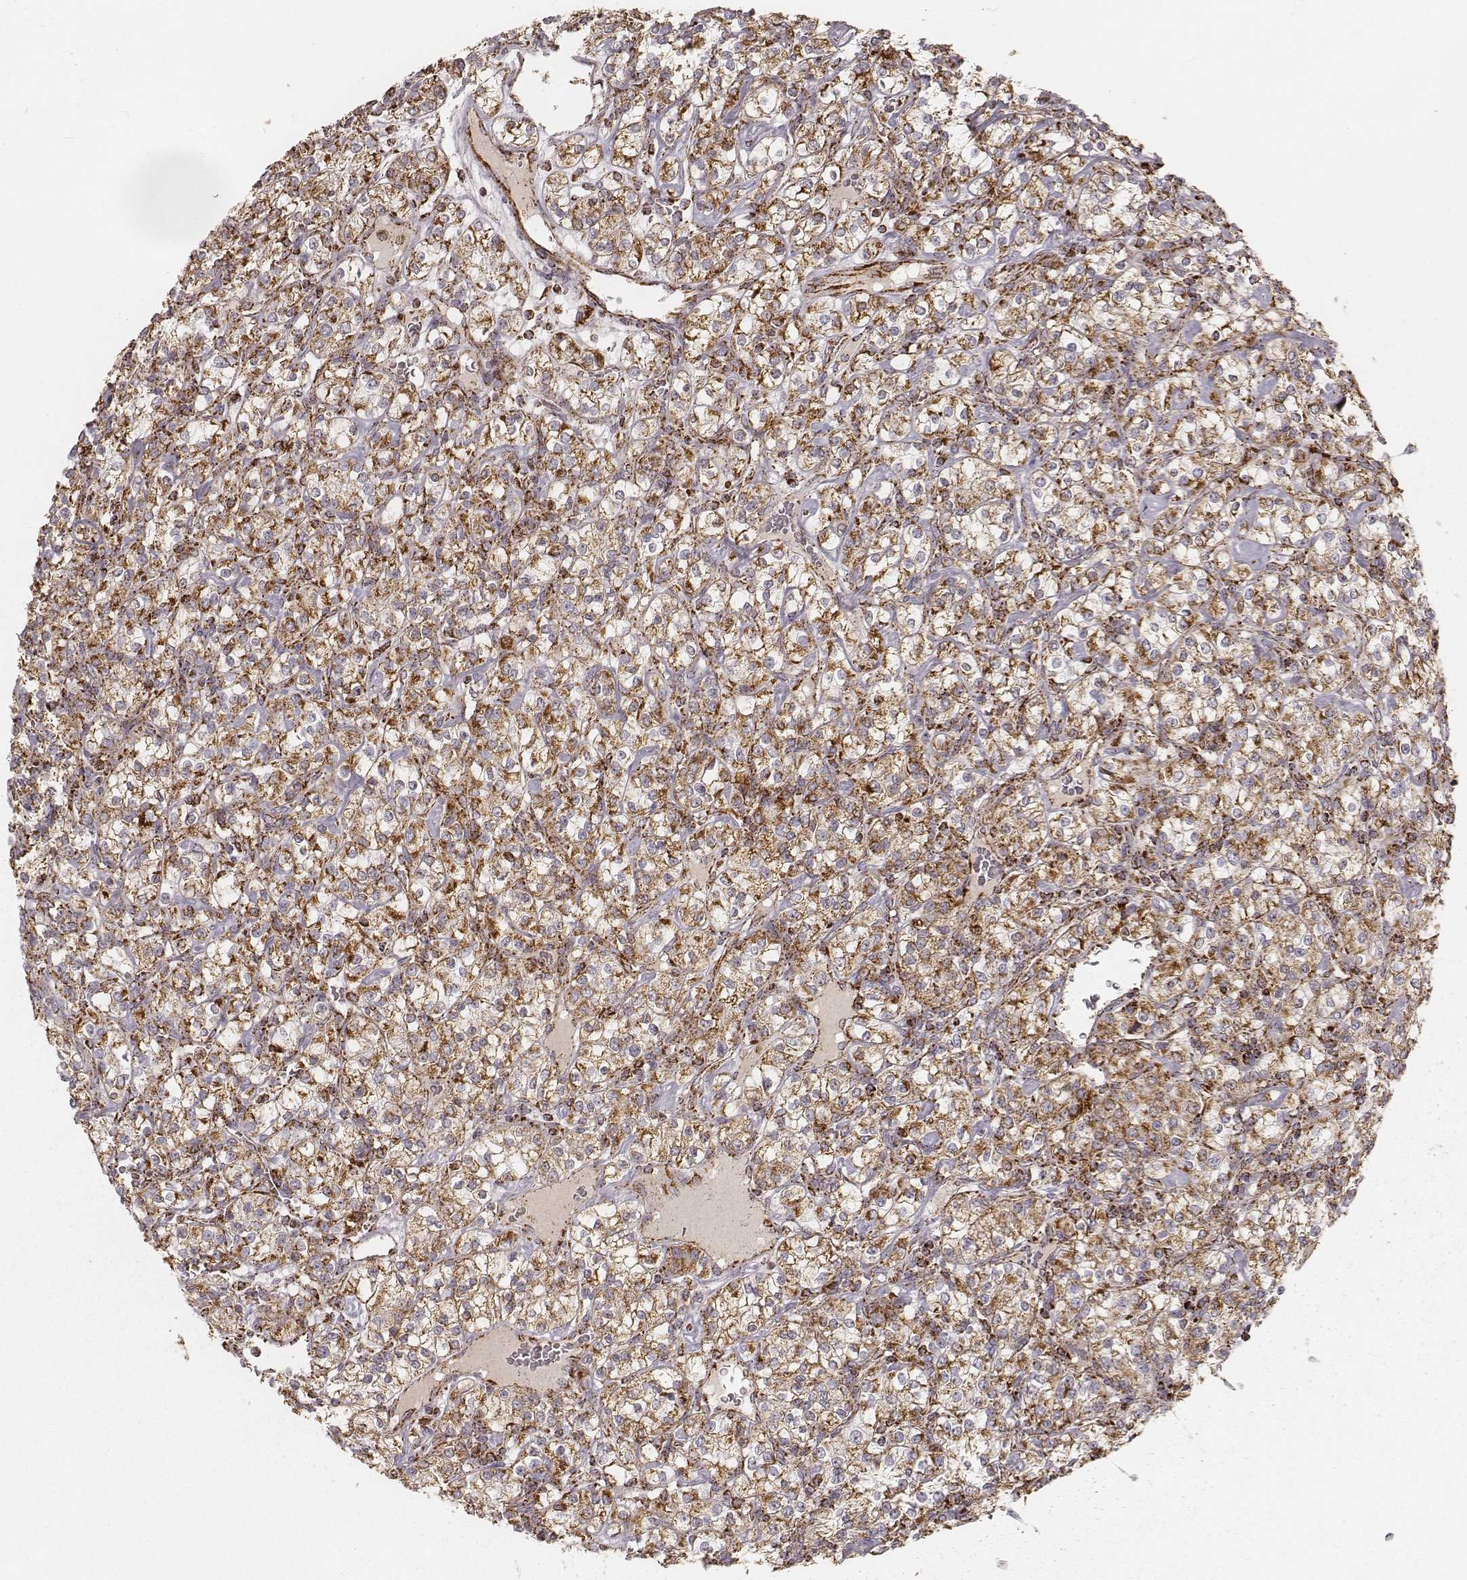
{"staining": {"intensity": "strong", "quantity": ">75%", "location": "cytoplasmic/membranous"}, "tissue": "renal cancer", "cell_type": "Tumor cells", "image_type": "cancer", "snomed": [{"axis": "morphology", "description": "Adenocarcinoma, NOS"}, {"axis": "topography", "description": "Kidney"}], "caption": "Immunohistochemical staining of renal cancer demonstrates high levels of strong cytoplasmic/membranous protein expression in approximately >75% of tumor cells. The staining is performed using DAB brown chromogen to label protein expression. The nuclei are counter-stained blue using hematoxylin.", "gene": "CS", "patient": {"sex": "male", "age": 77}}